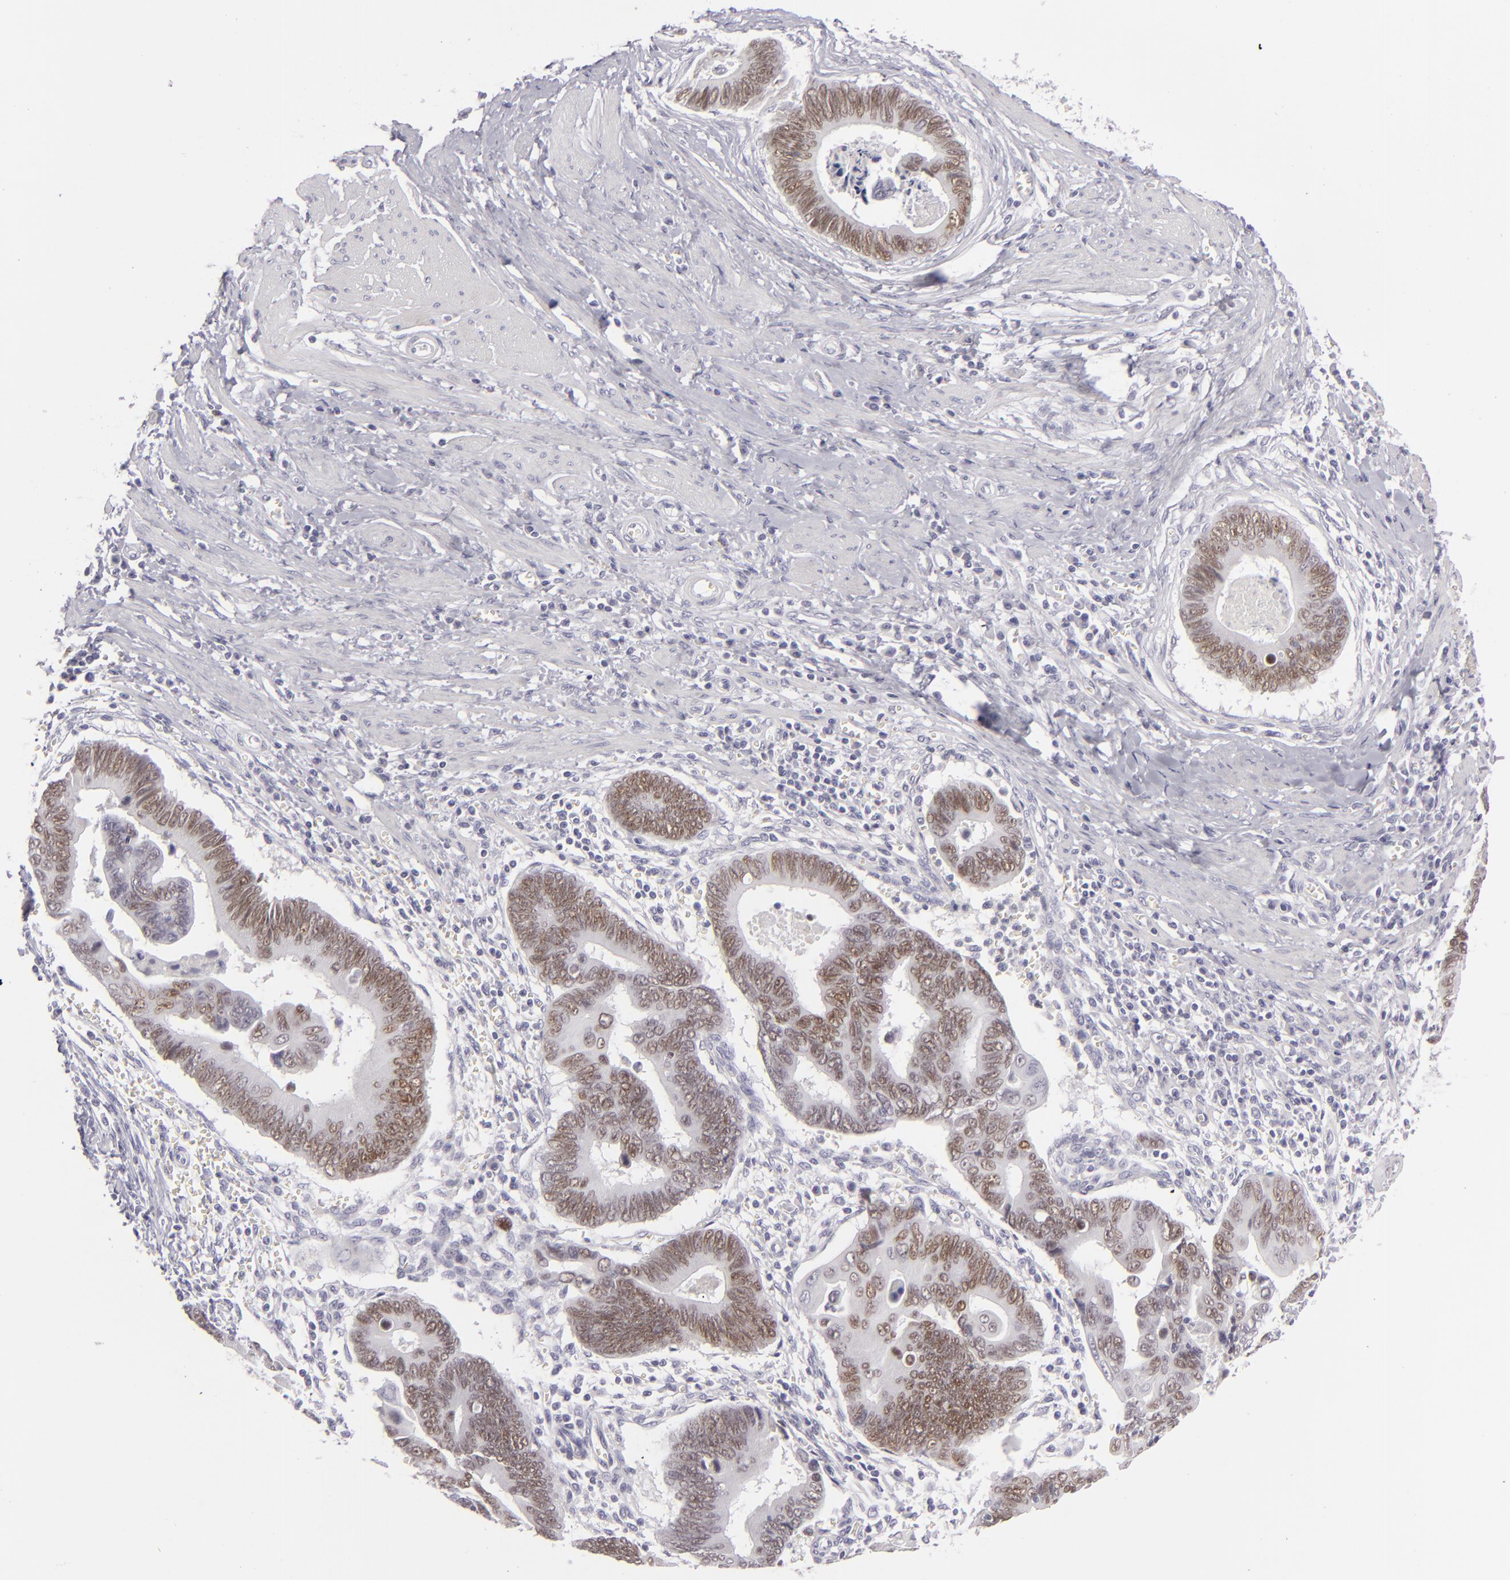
{"staining": {"intensity": "moderate", "quantity": ">75%", "location": "nuclear"}, "tissue": "pancreatic cancer", "cell_type": "Tumor cells", "image_type": "cancer", "snomed": [{"axis": "morphology", "description": "Adenocarcinoma, NOS"}, {"axis": "topography", "description": "Pancreas"}], "caption": "High-power microscopy captured an IHC photomicrograph of adenocarcinoma (pancreatic), revealing moderate nuclear staining in approximately >75% of tumor cells.", "gene": "CDX2", "patient": {"sex": "female", "age": 70}}